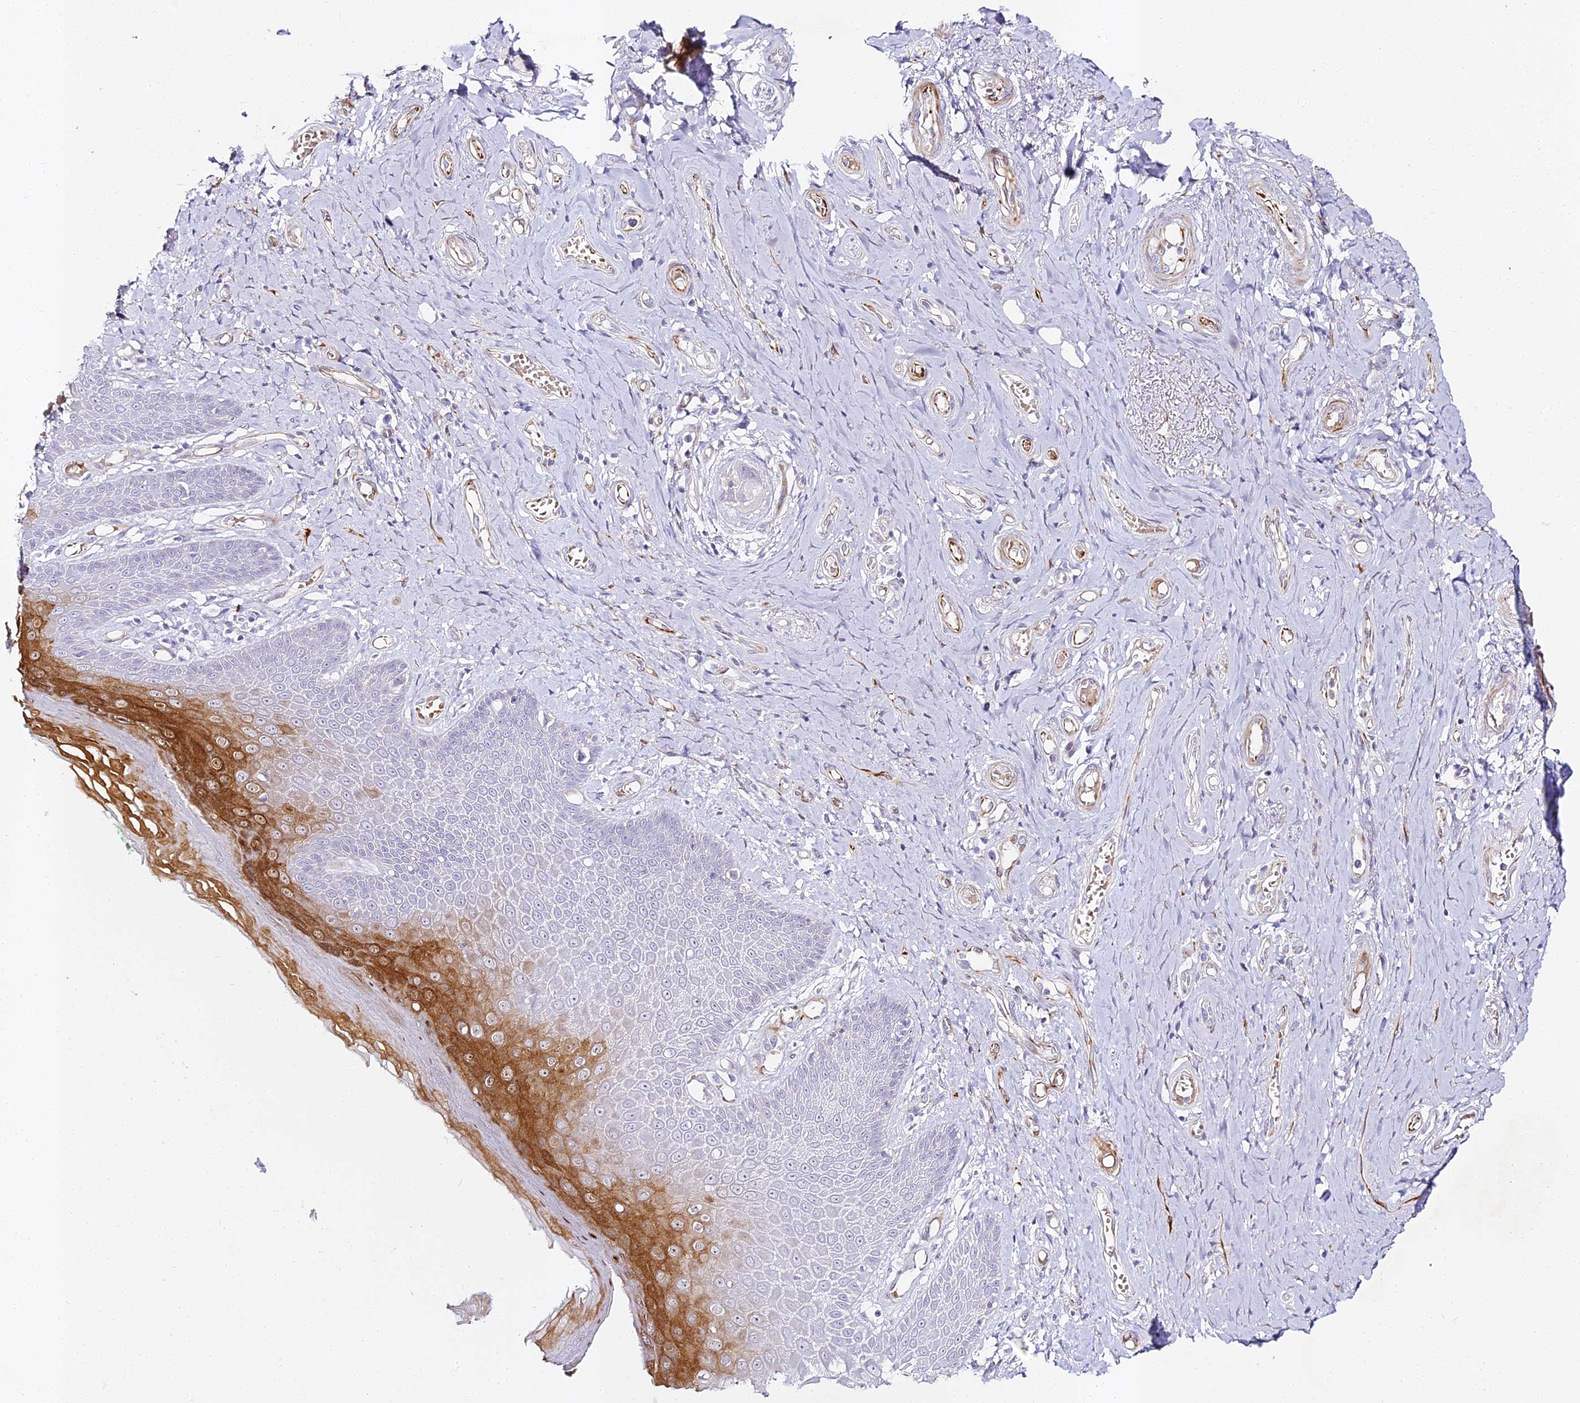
{"staining": {"intensity": "strong", "quantity": "<25%", "location": "cytoplasmic/membranous"}, "tissue": "skin", "cell_type": "Epidermal cells", "image_type": "normal", "snomed": [{"axis": "morphology", "description": "Normal tissue, NOS"}, {"axis": "topography", "description": "Anal"}], "caption": "The immunohistochemical stain labels strong cytoplasmic/membranous expression in epidermal cells of normal skin.", "gene": "ALPG", "patient": {"sex": "male", "age": 78}}